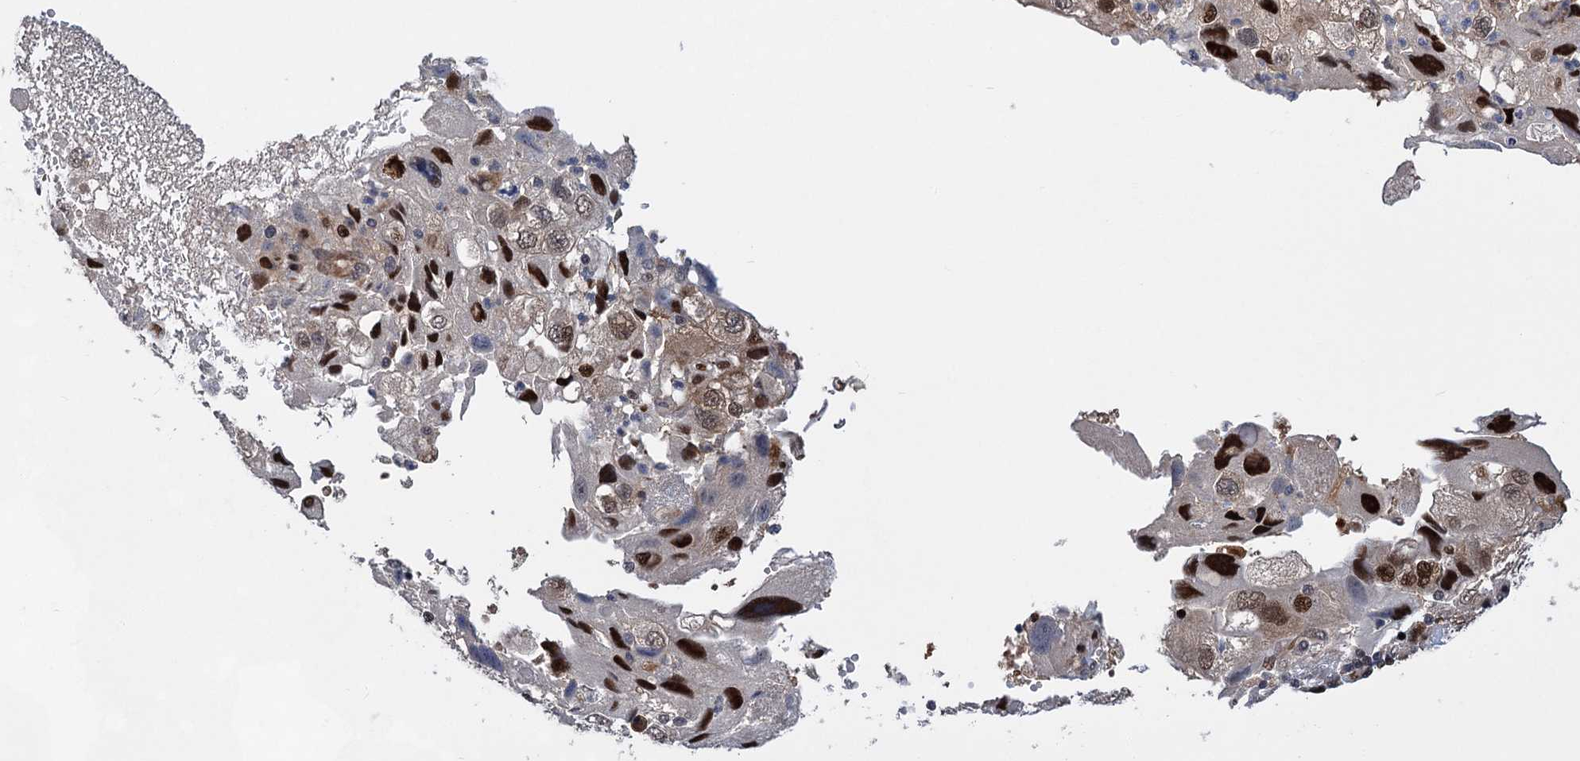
{"staining": {"intensity": "moderate", "quantity": ">75%", "location": "nuclear"}, "tissue": "endometrial cancer", "cell_type": "Tumor cells", "image_type": "cancer", "snomed": [{"axis": "morphology", "description": "Adenocarcinoma, NOS"}, {"axis": "topography", "description": "Endometrium"}], "caption": "IHC histopathology image of human endometrial cancer (adenocarcinoma) stained for a protein (brown), which exhibits medium levels of moderate nuclear staining in about >75% of tumor cells.", "gene": "GPBP1", "patient": {"sex": "female", "age": 49}}